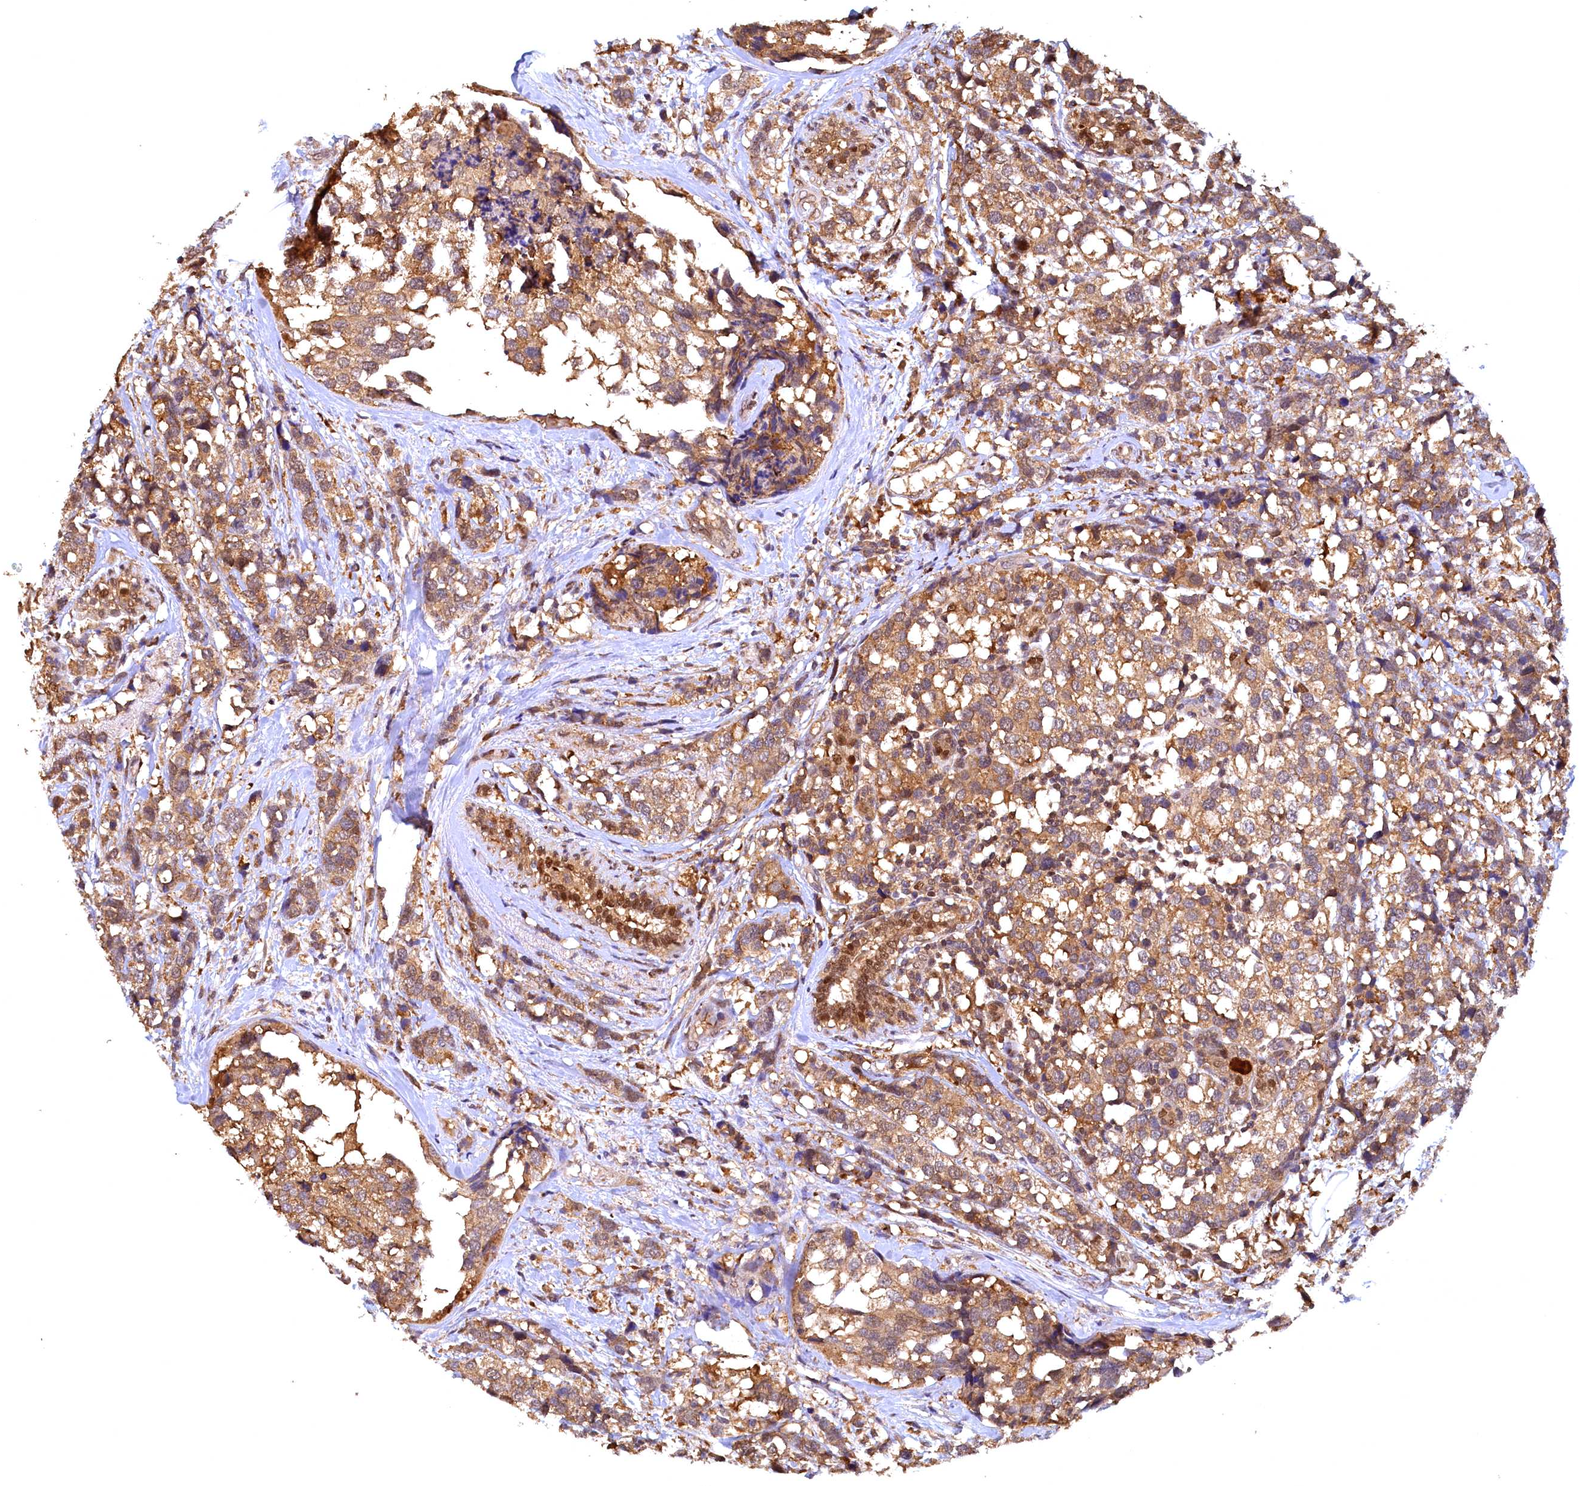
{"staining": {"intensity": "moderate", "quantity": ">75%", "location": "cytoplasmic/membranous"}, "tissue": "breast cancer", "cell_type": "Tumor cells", "image_type": "cancer", "snomed": [{"axis": "morphology", "description": "Lobular carcinoma"}, {"axis": "topography", "description": "Breast"}], "caption": "Tumor cells demonstrate moderate cytoplasmic/membranous staining in approximately >75% of cells in breast cancer (lobular carcinoma).", "gene": "UBL7", "patient": {"sex": "female", "age": 59}}